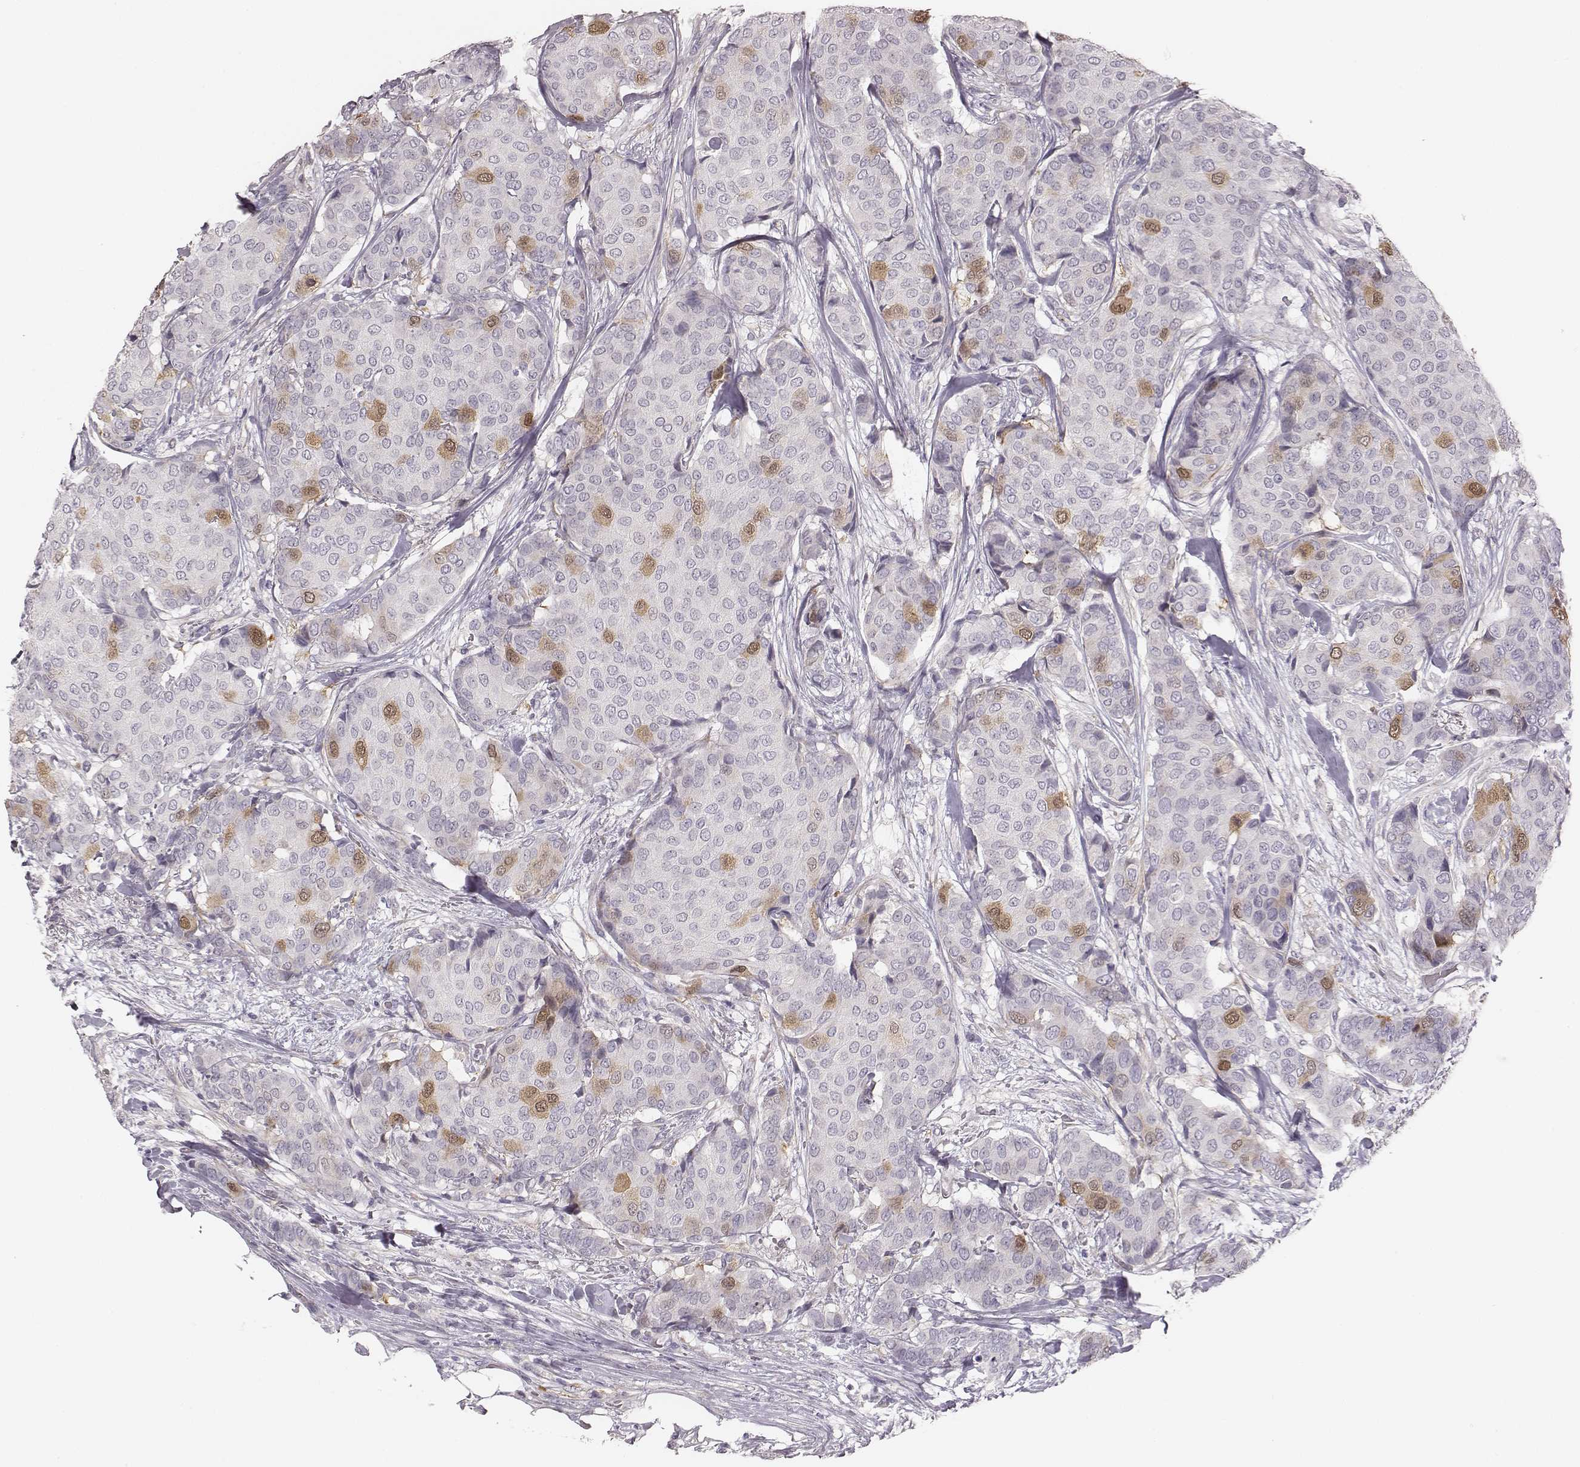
{"staining": {"intensity": "moderate", "quantity": "<25%", "location": "cytoplasmic/membranous,nuclear"}, "tissue": "breast cancer", "cell_type": "Tumor cells", "image_type": "cancer", "snomed": [{"axis": "morphology", "description": "Duct carcinoma"}, {"axis": "topography", "description": "Breast"}], "caption": "Tumor cells demonstrate moderate cytoplasmic/membranous and nuclear staining in approximately <25% of cells in breast infiltrating ductal carcinoma.", "gene": "PBK", "patient": {"sex": "female", "age": 75}}